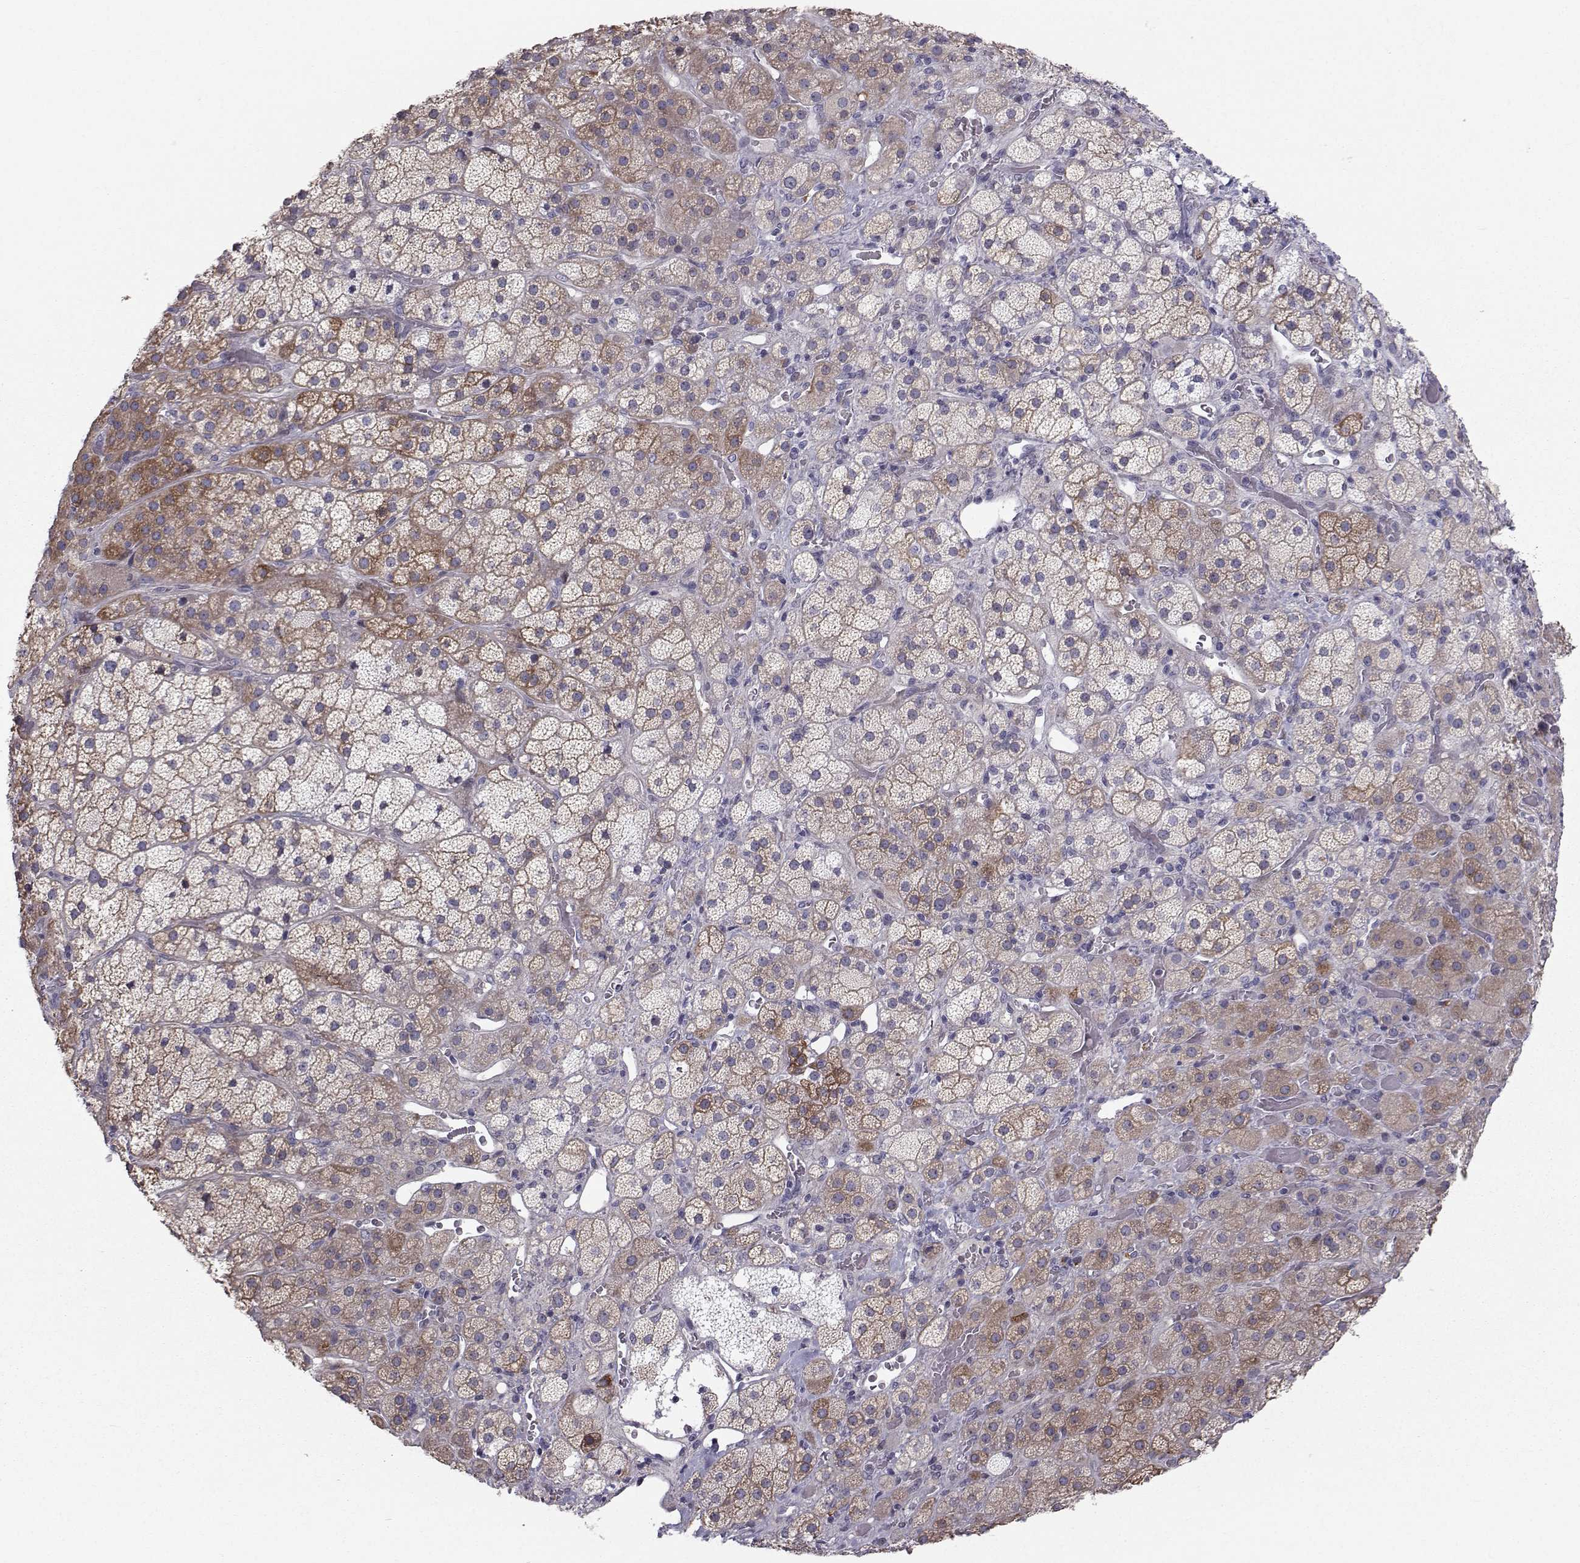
{"staining": {"intensity": "moderate", "quantity": "<25%", "location": "cytoplasmic/membranous"}, "tissue": "adrenal gland", "cell_type": "Glandular cells", "image_type": "normal", "snomed": [{"axis": "morphology", "description": "Normal tissue, NOS"}, {"axis": "topography", "description": "Adrenal gland"}], "caption": "Immunohistochemistry (IHC) photomicrograph of benign human adrenal gland stained for a protein (brown), which displays low levels of moderate cytoplasmic/membranous staining in about <25% of glandular cells.", "gene": "HSP90AB1", "patient": {"sex": "male", "age": 57}}